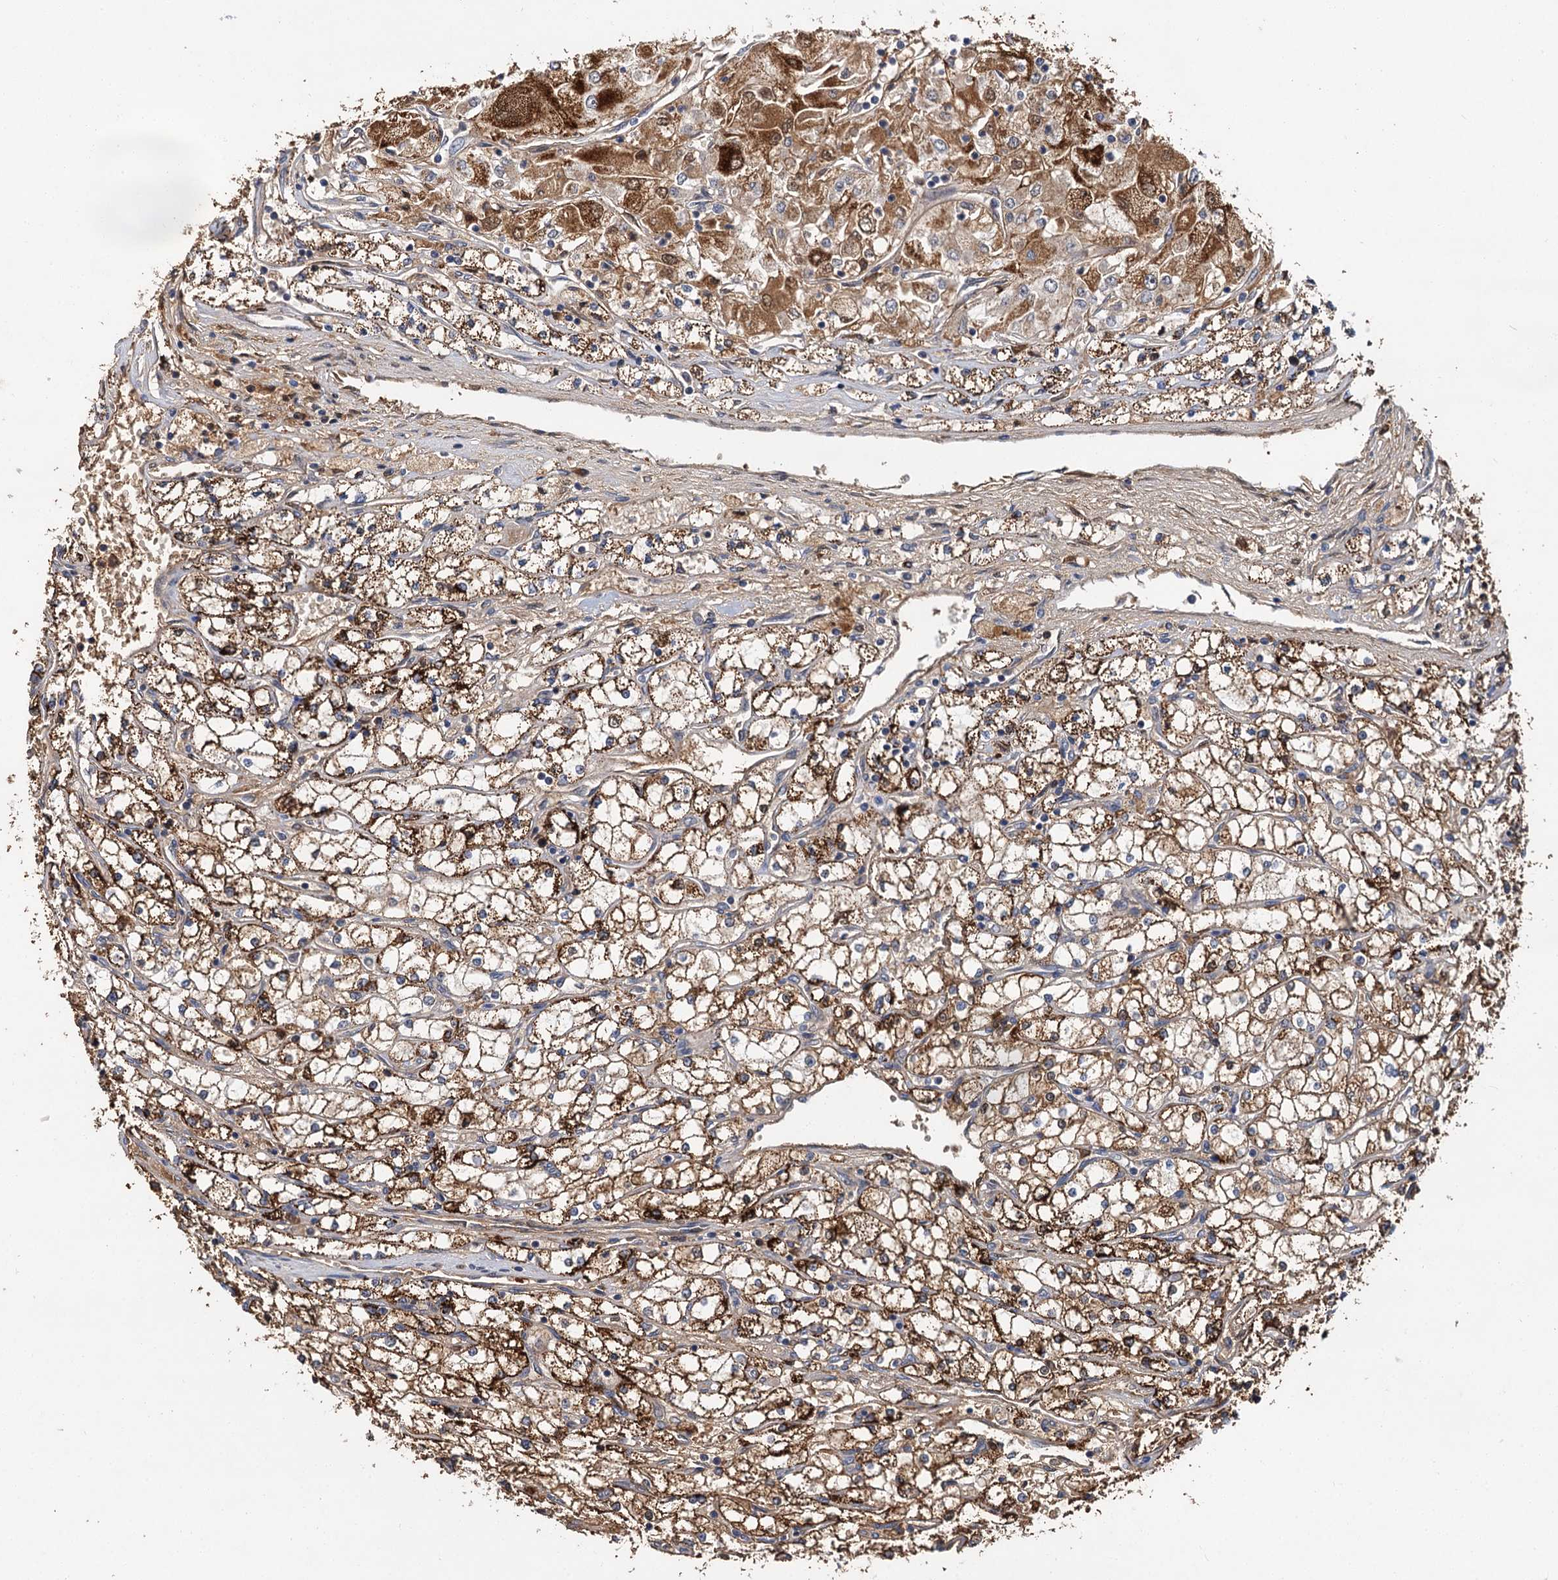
{"staining": {"intensity": "strong", "quantity": "25%-75%", "location": "cytoplasmic/membranous"}, "tissue": "renal cancer", "cell_type": "Tumor cells", "image_type": "cancer", "snomed": [{"axis": "morphology", "description": "Adenocarcinoma, NOS"}, {"axis": "topography", "description": "Kidney"}], "caption": "Tumor cells reveal strong cytoplasmic/membranous staining in approximately 25%-75% of cells in adenocarcinoma (renal).", "gene": "MBD6", "patient": {"sex": "male", "age": 80}}